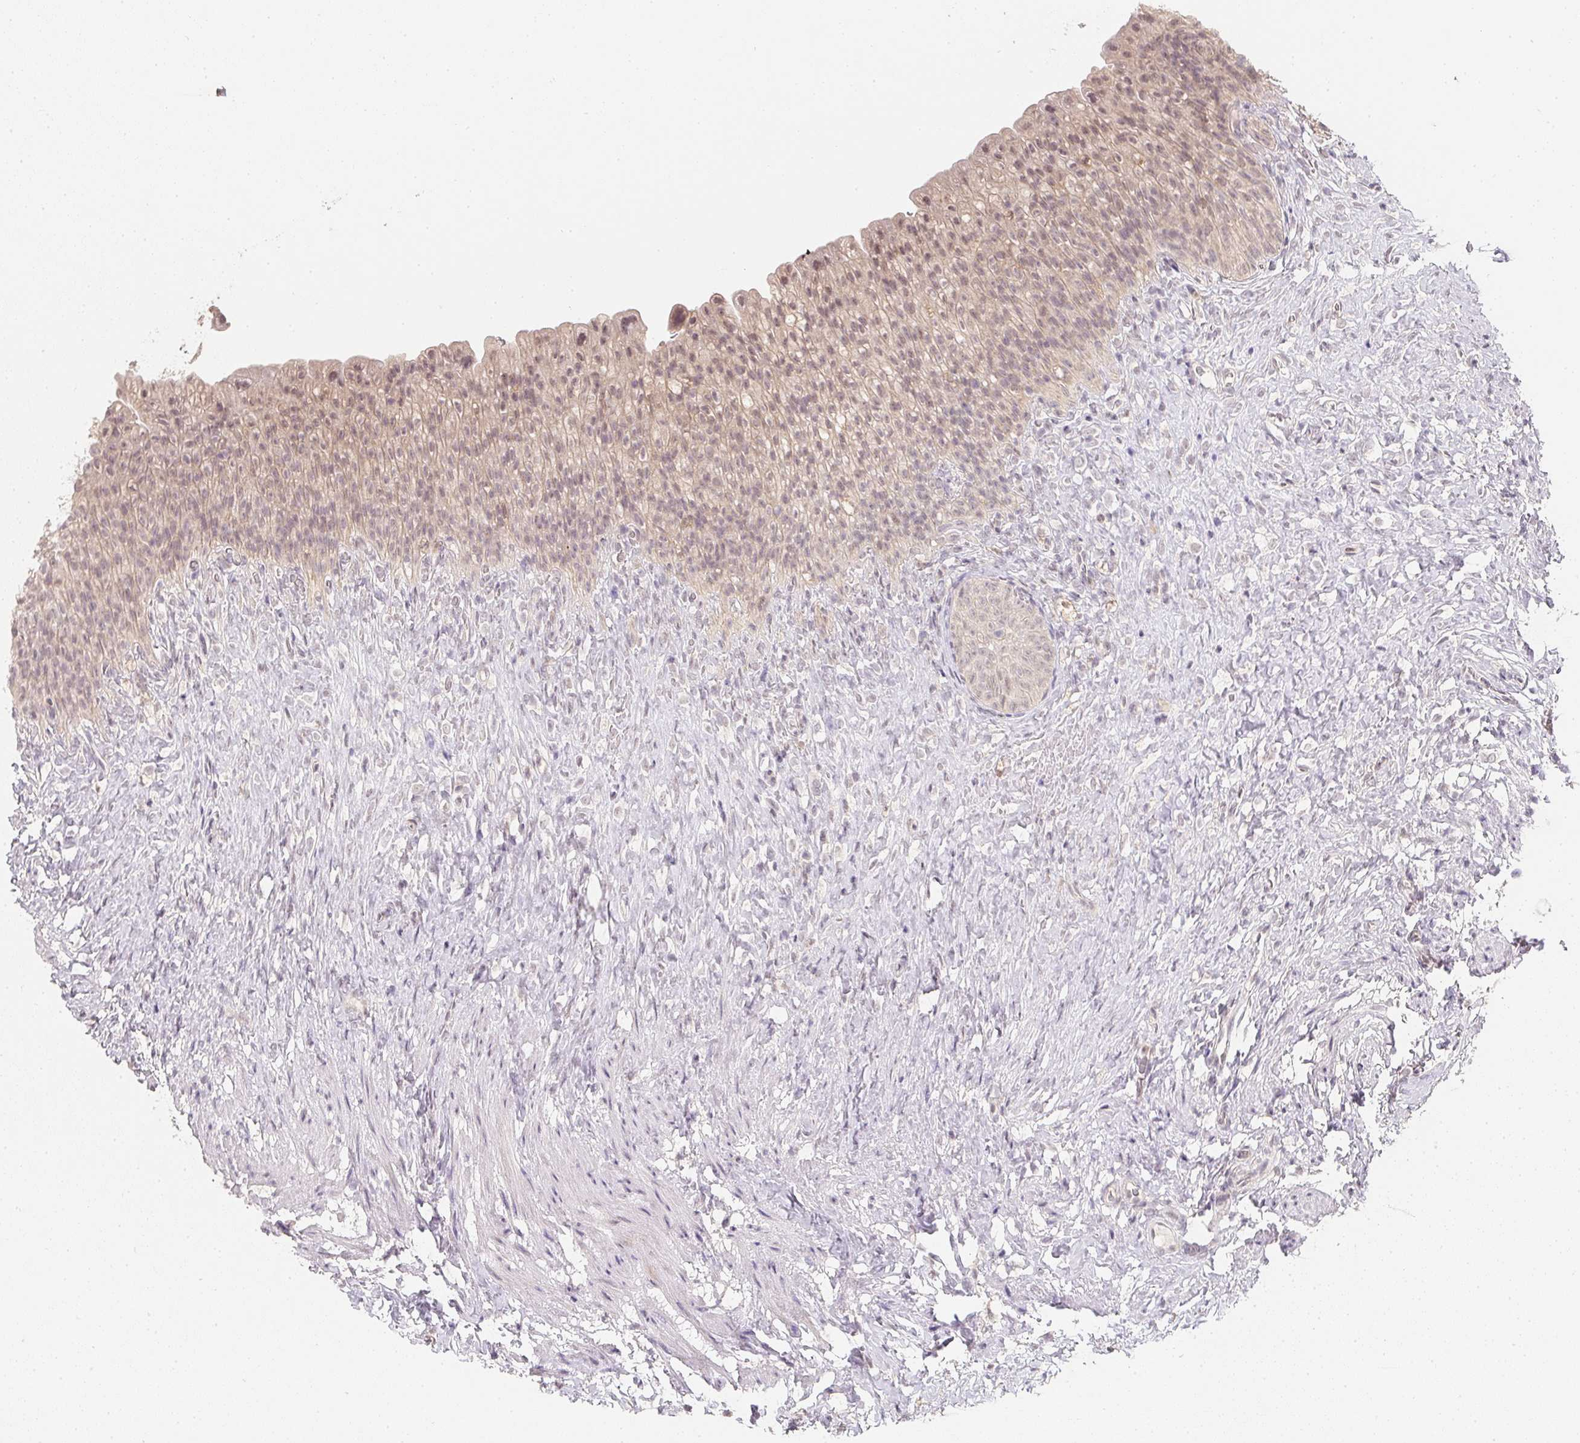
{"staining": {"intensity": "weak", "quantity": "25%-75%", "location": "nuclear"}, "tissue": "urinary bladder", "cell_type": "Urothelial cells", "image_type": "normal", "snomed": [{"axis": "morphology", "description": "Normal tissue, NOS"}, {"axis": "topography", "description": "Urinary bladder"}, {"axis": "topography", "description": "Prostate"}], "caption": "This histopathology image shows immunohistochemistry (IHC) staining of benign human urinary bladder, with low weak nuclear staining in approximately 25%-75% of urothelial cells.", "gene": "SOAT1", "patient": {"sex": "male", "age": 76}}